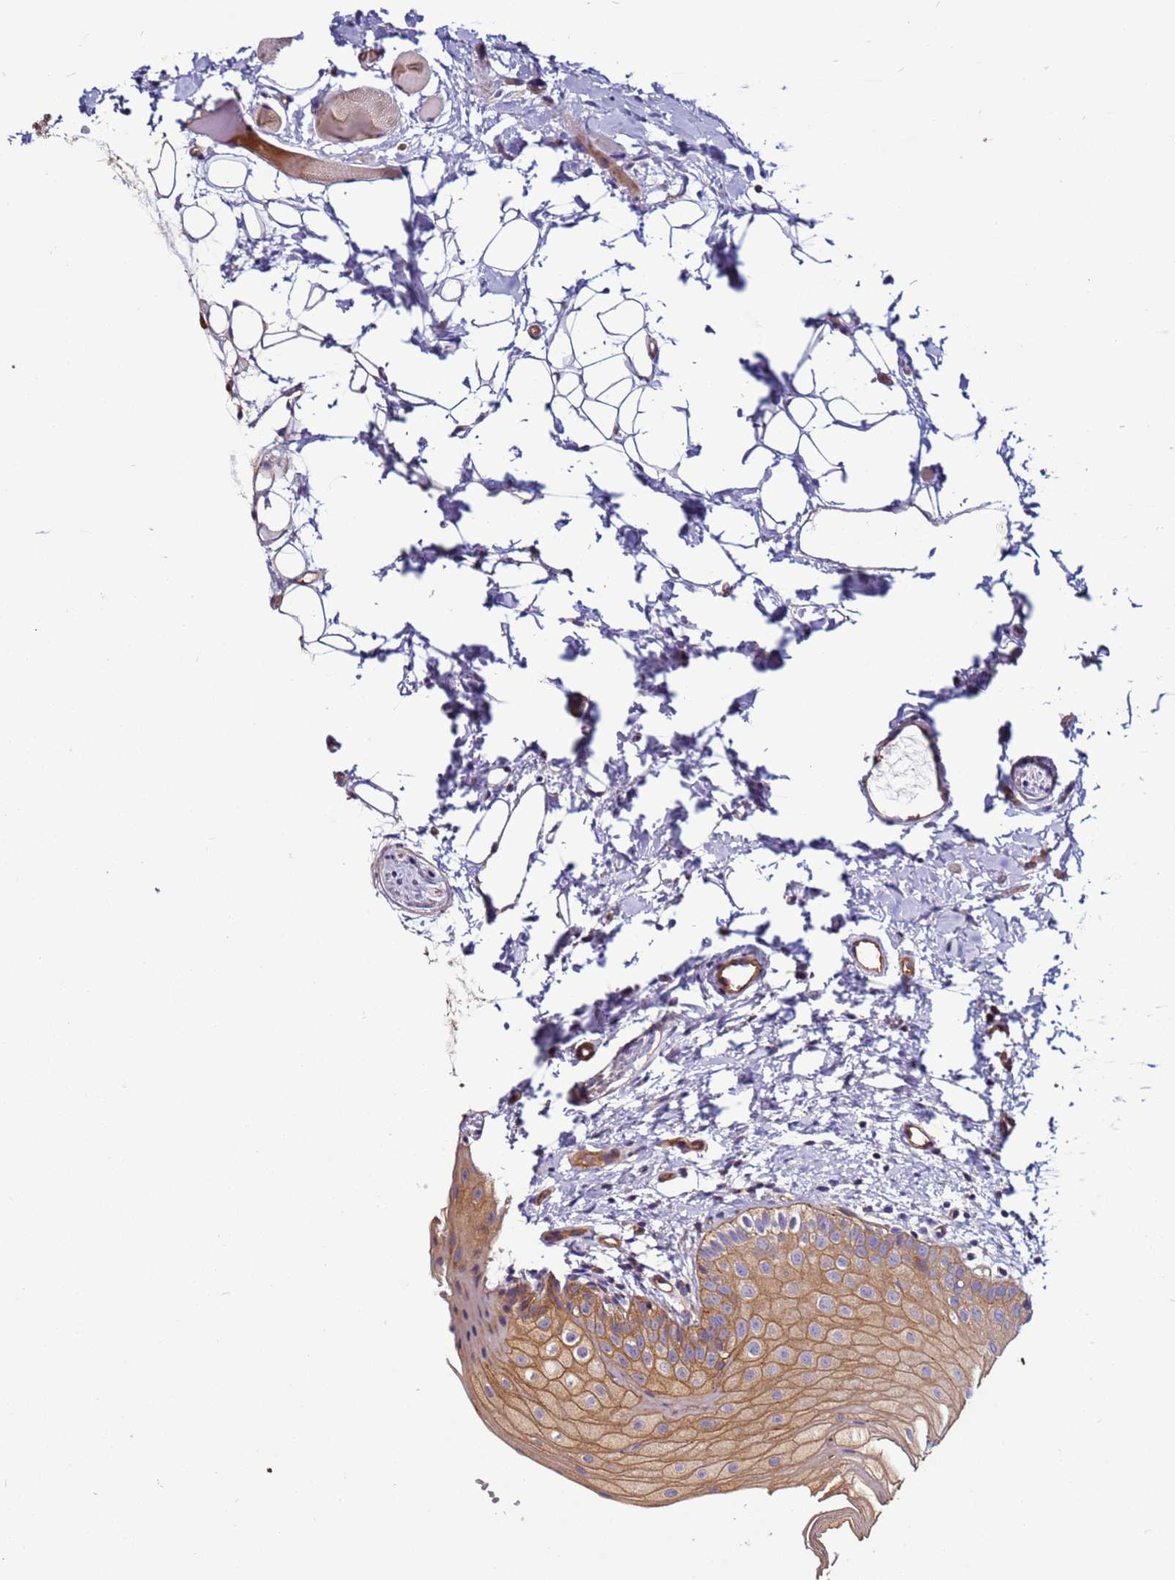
{"staining": {"intensity": "moderate", "quantity": ">75%", "location": "cytoplasmic/membranous"}, "tissue": "oral mucosa", "cell_type": "Squamous epithelial cells", "image_type": "normal", "snomed": [{"axis": "morphology", "description": "Normal tissue, NOS"}, {"axis": "topography", "description": "Oral tissue"}], "caption": "Protein staining shows moderate cytoplasmic/membranous expression in about >75% of squamous epithelial cells in unremarkable oral mucosa.", "gene": "EFCAB8", "patient": {"sex": "male", "age": 28}}